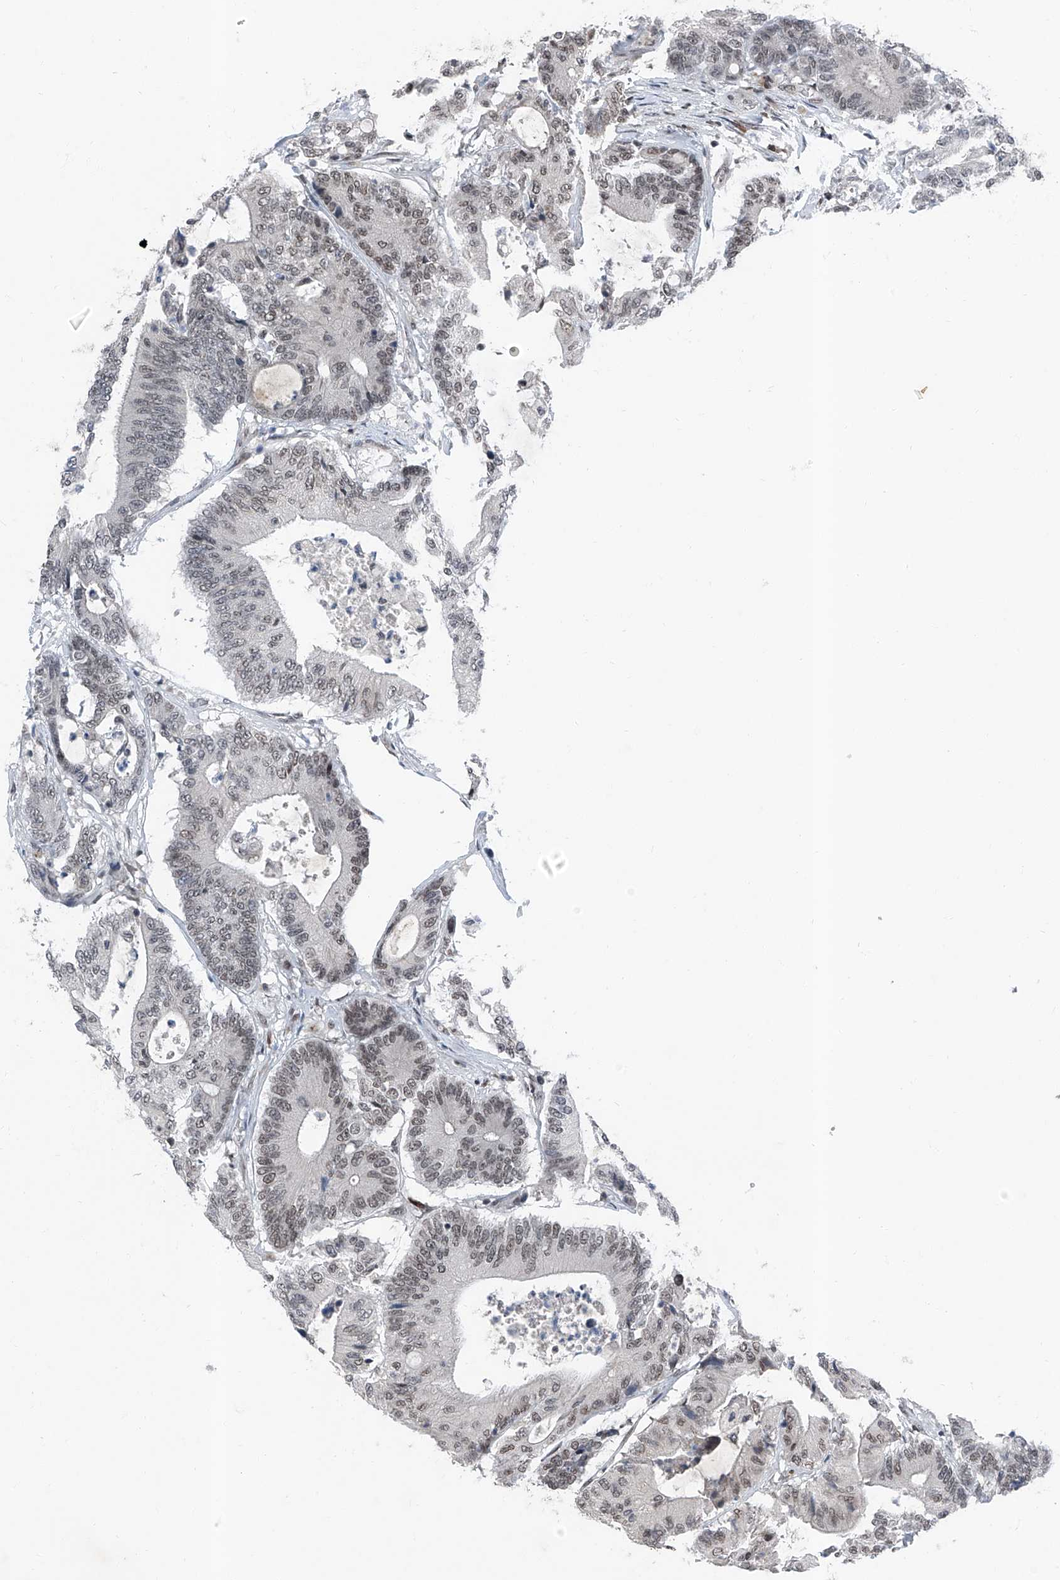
{"staining": {"intensity": "weak", "quantity": "25%-75%", "location": "nuclear"}, "tissue": "colorectal cancer", "cell_type": "Tumor cells", "image_type": "cancer", "snomed": [{"axis": "morphology", "description": "Adenocarcinoma, NOS"}, {"axis": "topography", "description": "Colon"}], "caption": "High-power microscopy captured an immunohistochemistry (IHC) histopathology image of colorectal cancer (adenocarcinoma), revealing weak nuclear positivity in approximately 25%-75% of tumor cells.", "gene": "BMI1", "patient": {"sex": "female", "age": 84}}